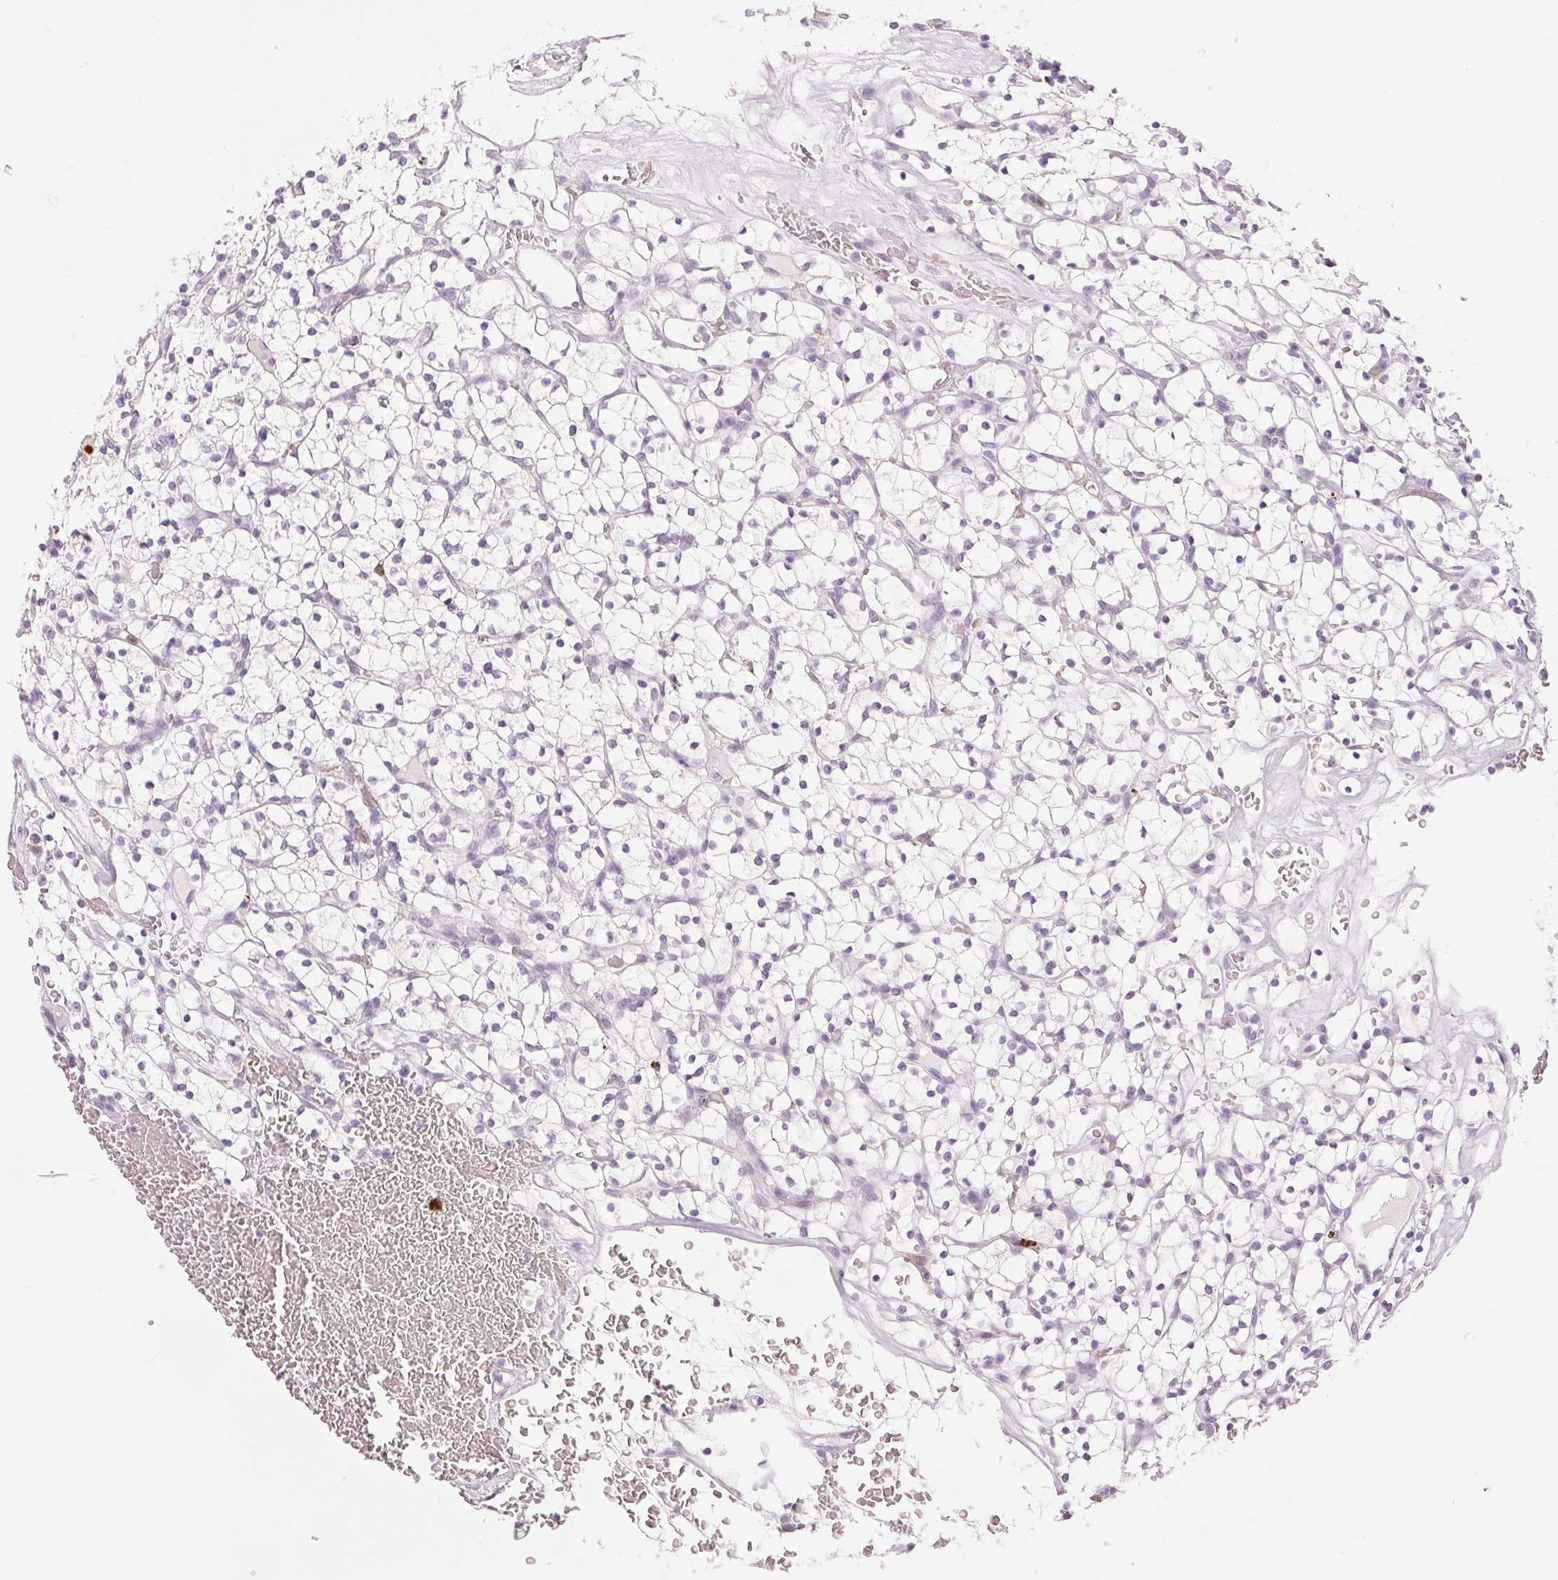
{"staining": {"intensity": "negative", "quantity": "none", "location": "none"}, "tissue": "renal cancer", "cell_type": "Tumor cells", "image_type": "cancer", "snomed": [{"axis": "morphology", "description": "Adenocarcinoma, NOS"}, {"axis": "topography", "description": "Kidney"}], "caption": "Immunohistochemical staining of renal cancer displays no significant expression in tumor cells.", "gene": "KLK7", "patient": {"sex": "female", "age": 64}}